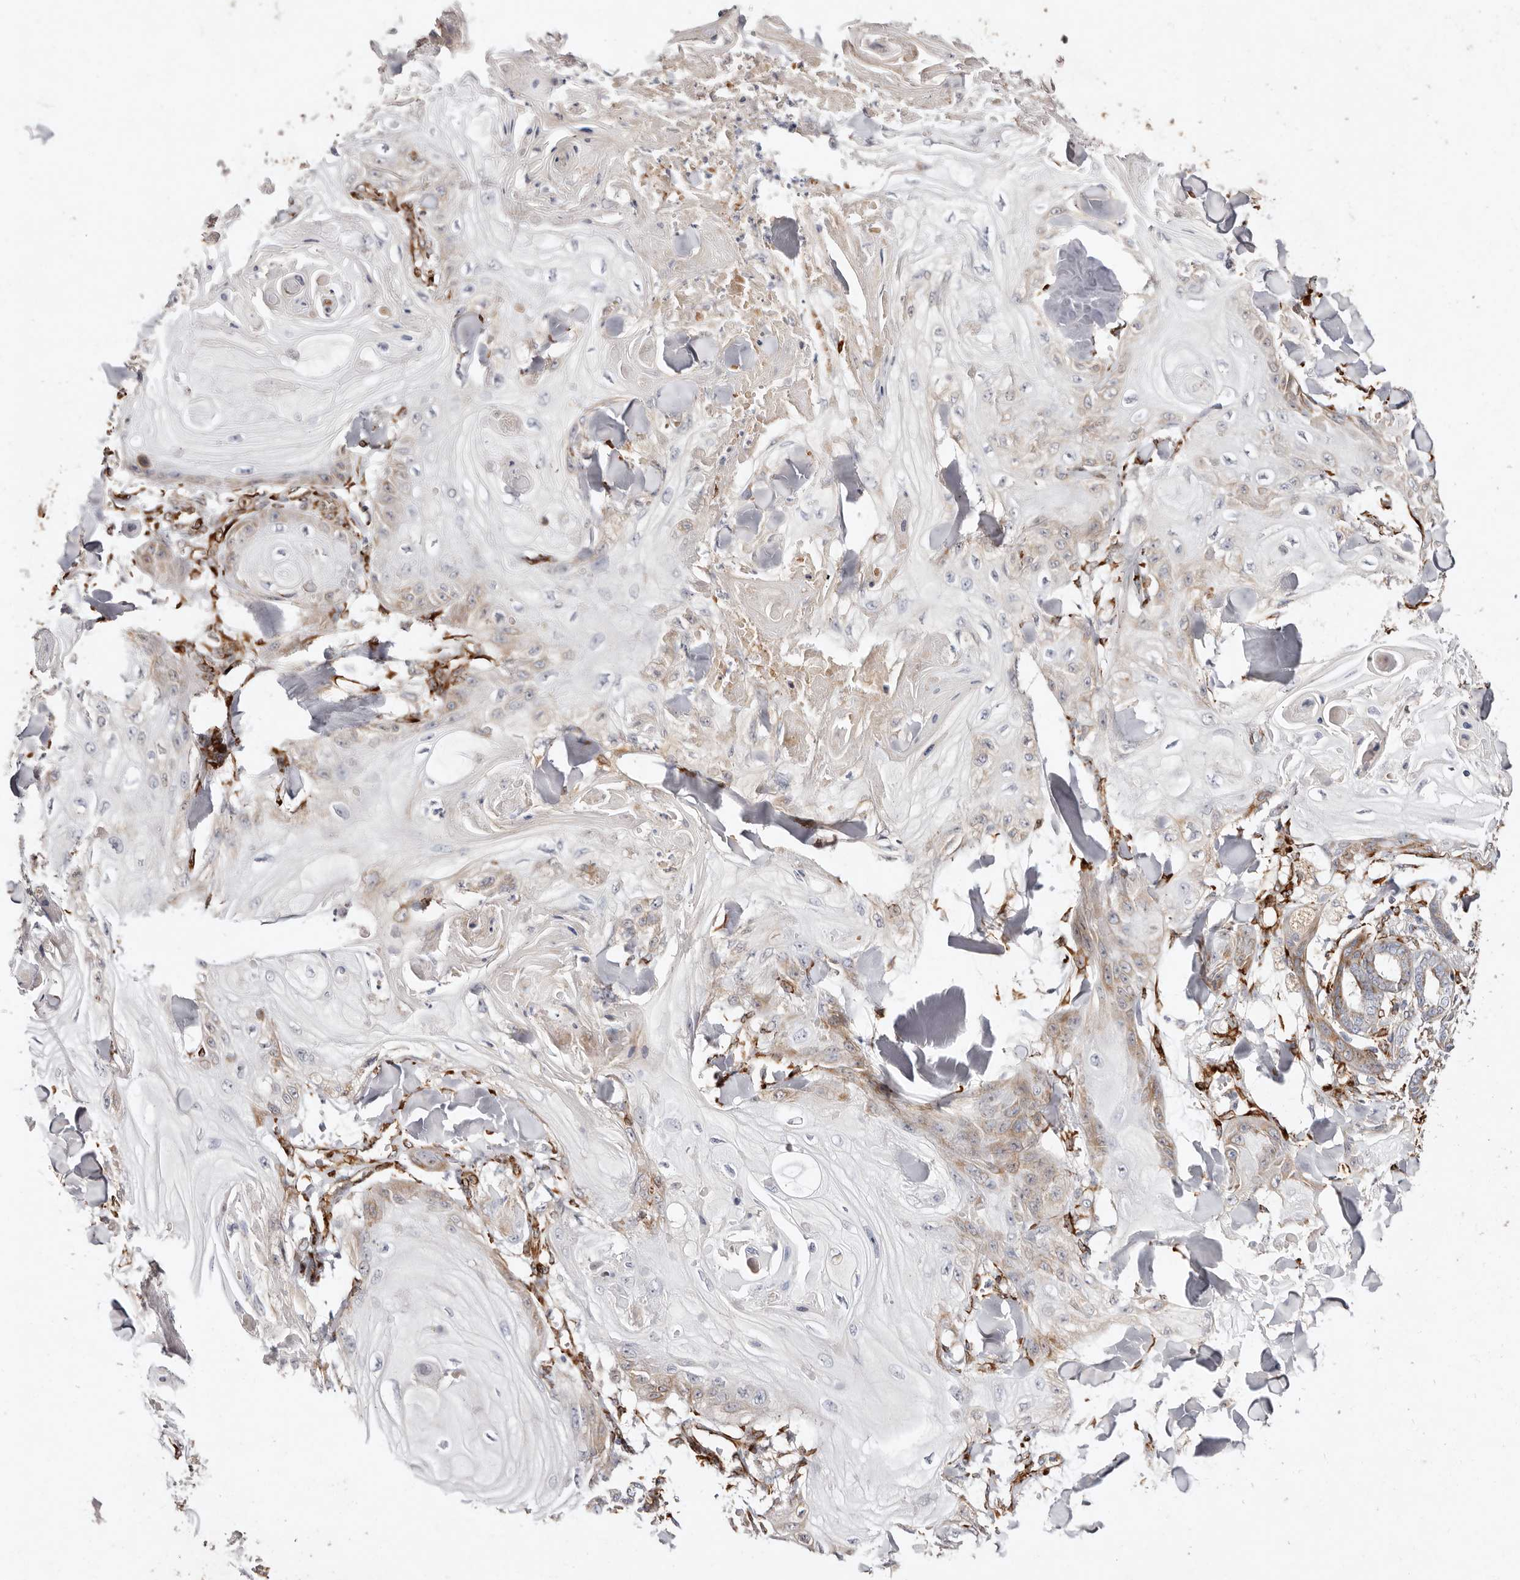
{"staining": {"intensity": "moderate", "quantity": "<25%", "location": "cytoplasmic/membranous"}, "tissue": "skin cancer", "cell_type": "Tumor cells", "image_type": "cancer", "snomed": [{"axis": "morphology", "description": "Squamous cell carcinoma, NOS"}, {"axis": "topography", "description": "Skin"}], "caption": "A brown stain shows moderate cytoplasmic/membranous staining of a protein in skin cancer (squamous cell carcinoma) tumor cells.", "gene": "SERPINH1", "patient": {"sex": "male", "age": 74}}